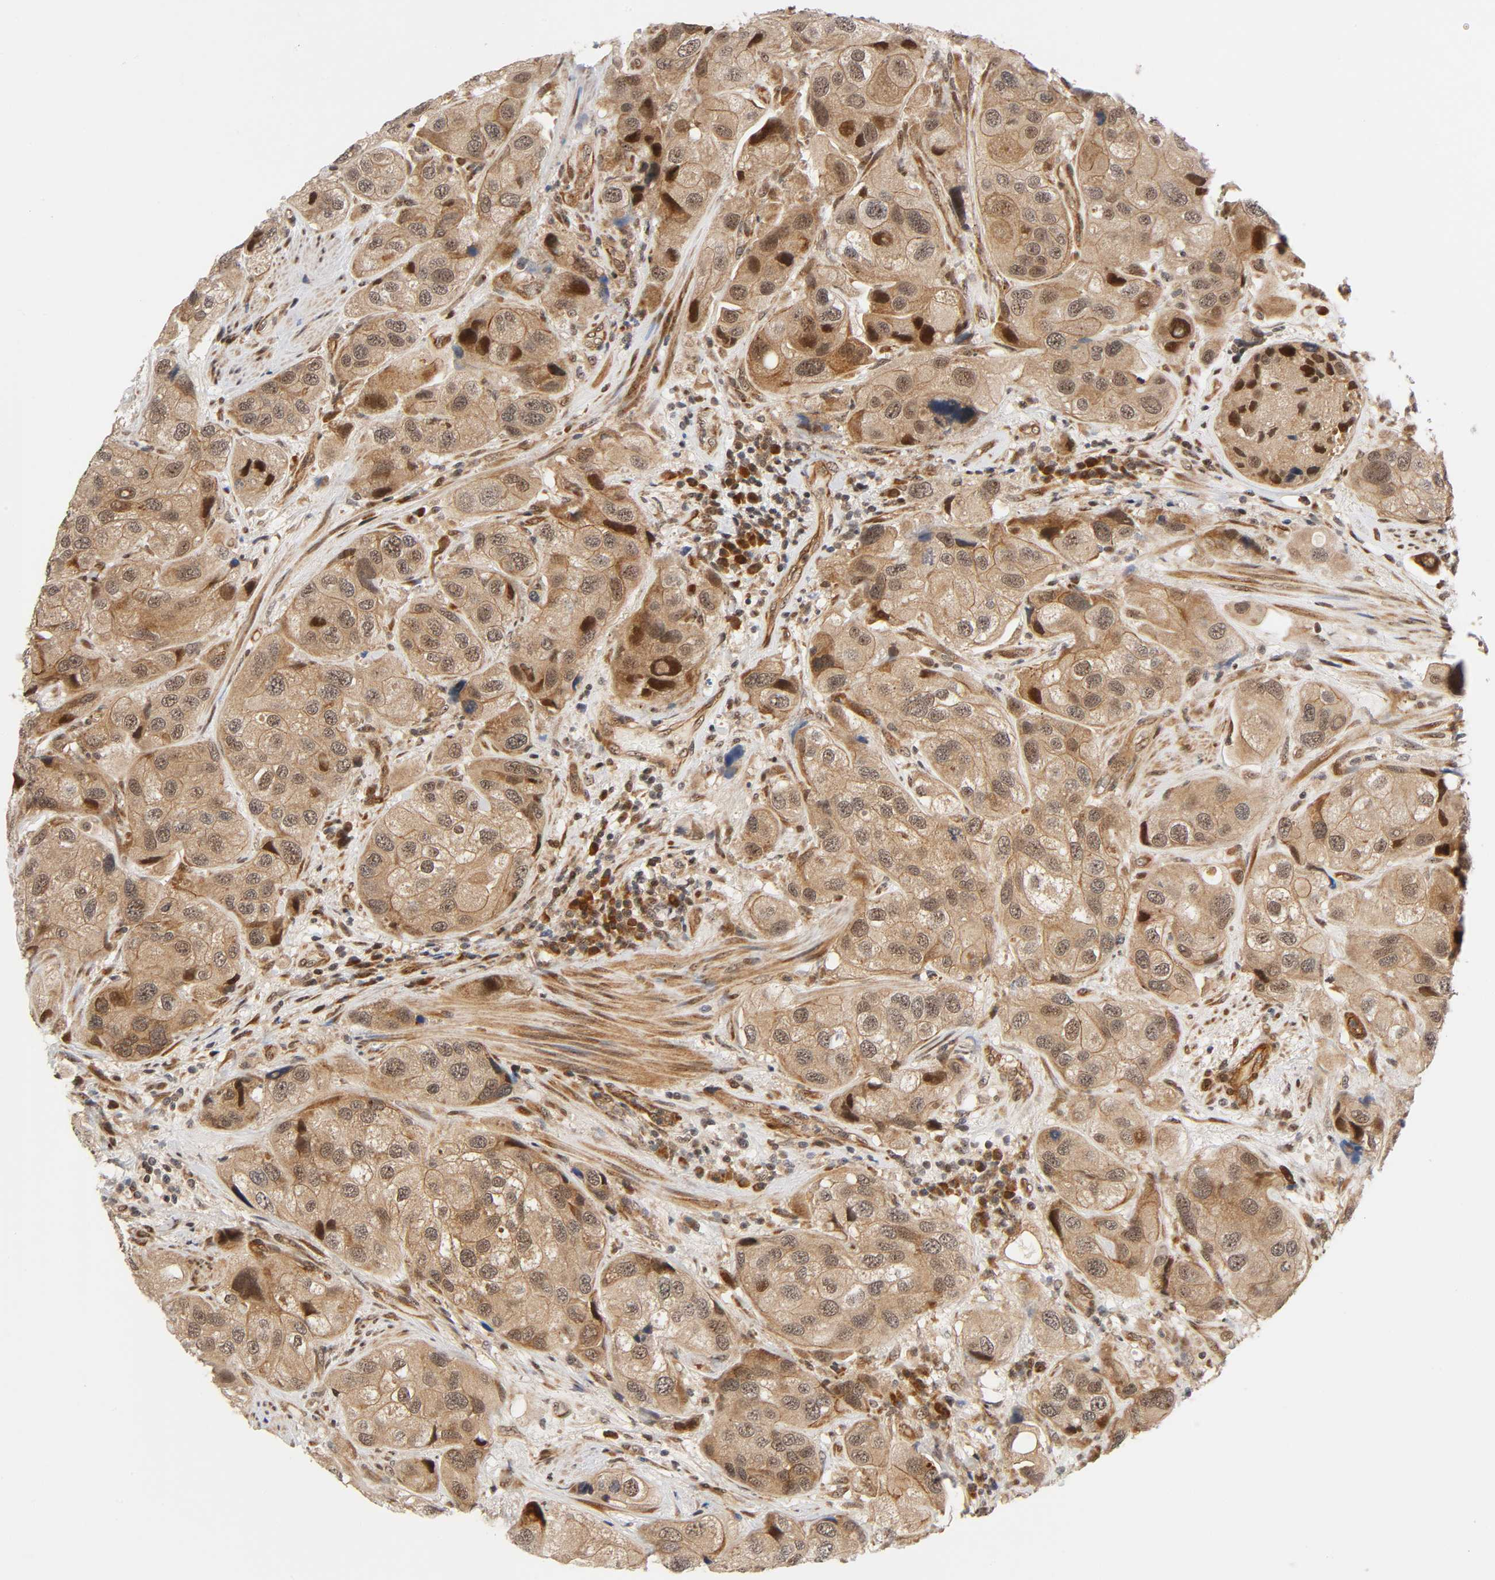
{"staining": {"intensity": "moderate", "quantity": ">75%", "location": "cytoplasmic/membranous,nuclear"}, "tissue": "urothelial cancer", "cell_type": "Tumor cells", "image_type": "cancer", "snomed": [{"axis": "morphology", "description": "Urothelial carcinoma, High grade"}, {"axis": "topography", "description": "Urinary bladder"}], "caption": "Immunohistochemical staining of urothelial cancer exhibits moderate cytoplasmic/membranous and nuclear protein positivity in about >75% of tumor cells.", "gene": "IQCJ-SCHIP1", "patient": {"sex": "female", "age": 64}}